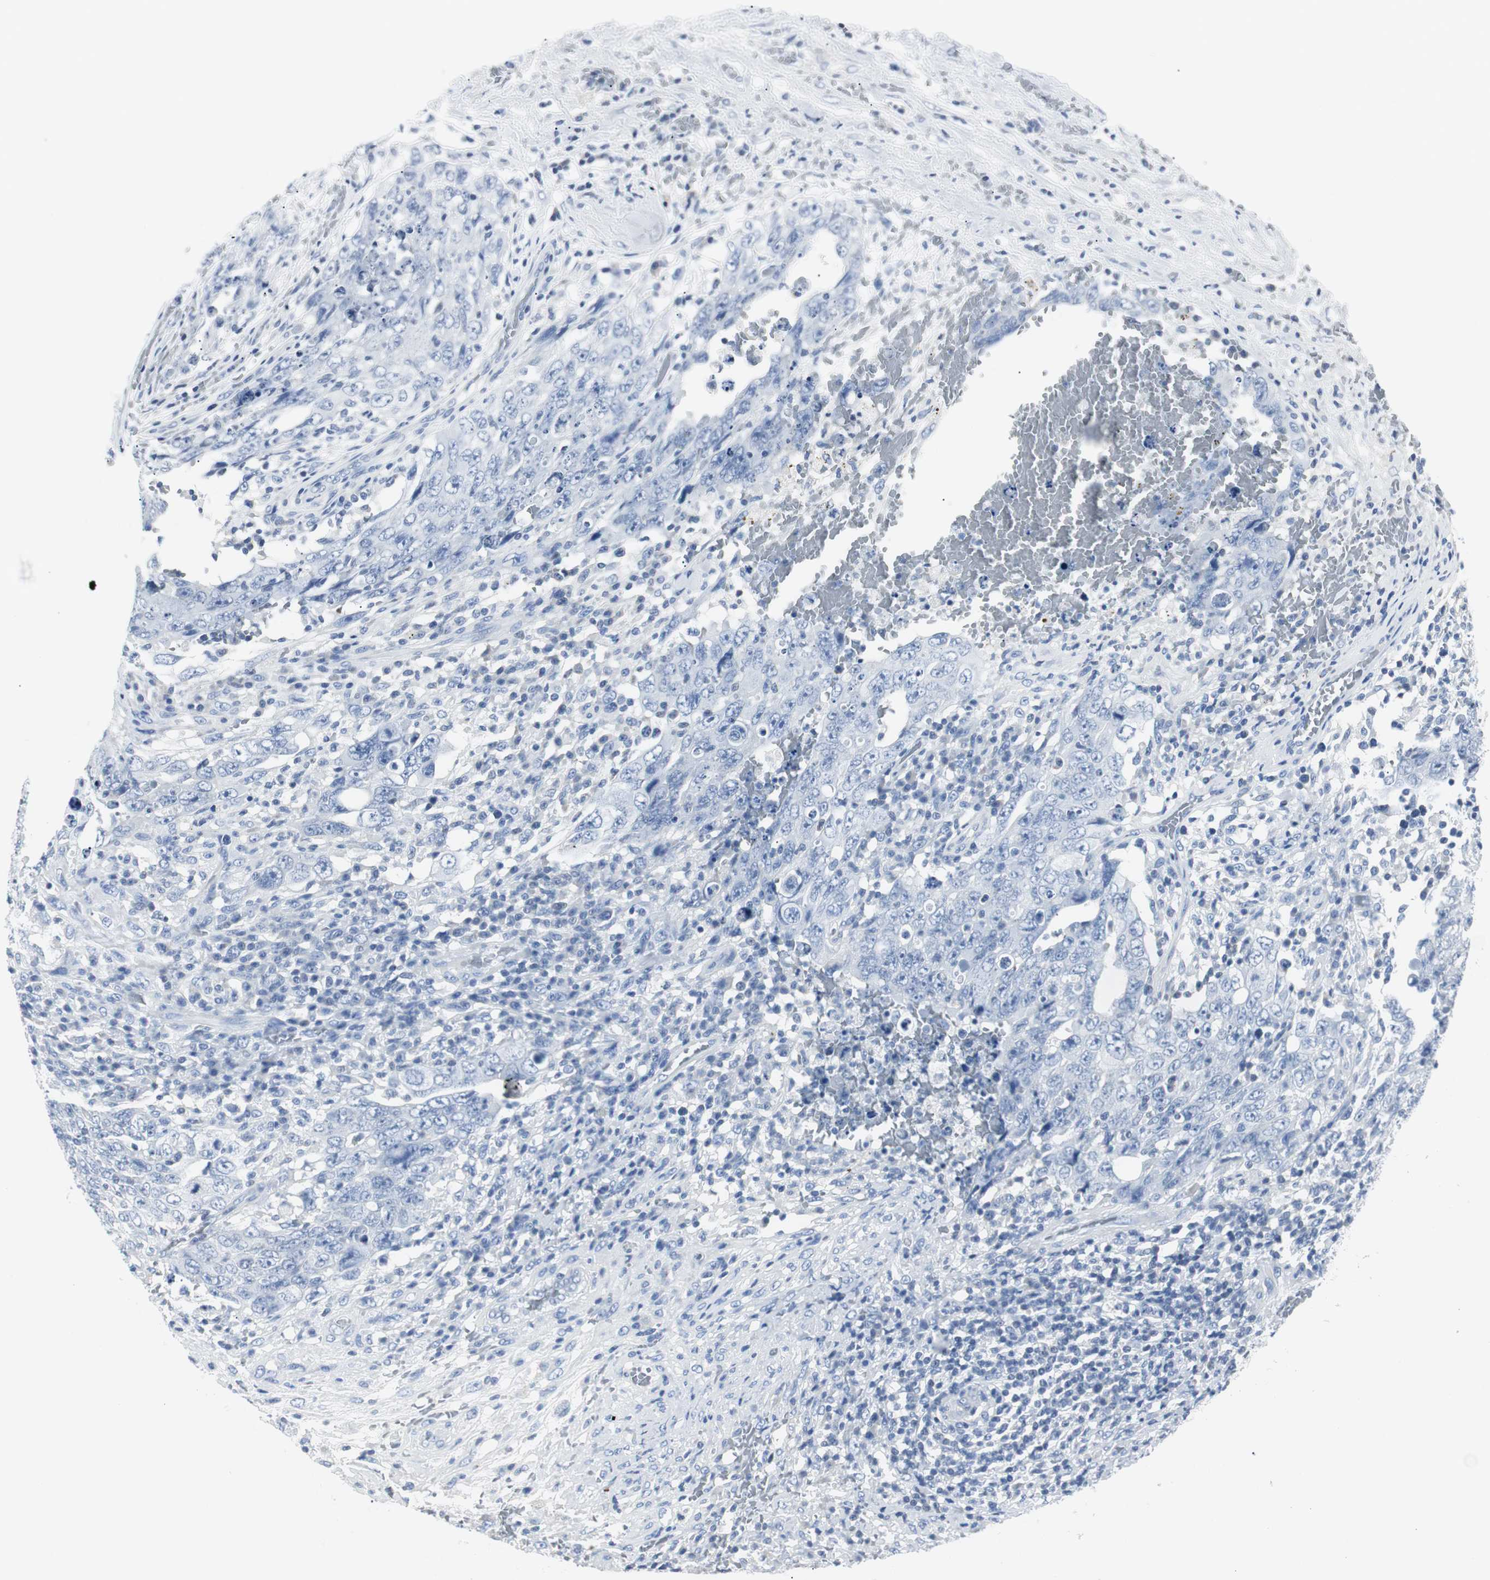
{"staining": {"intensity": "negative", "quantity": "none", "location": "none"}, "tissue": "testis cancer", "cell_type": "Tumor cells", "image_type": "cancer", "snomed": [{"axis": "morphology", "description": "Carcinoma, Embryonal, NOS"}, {"axis": "topography", "description": "Testis"}], "caption": "Testis embryonal carcinoma stained for a protein using IHC exhibits no expression tumor cells.", "gene": "GAP43", "patient": {"sex": "male", "age": 26}}